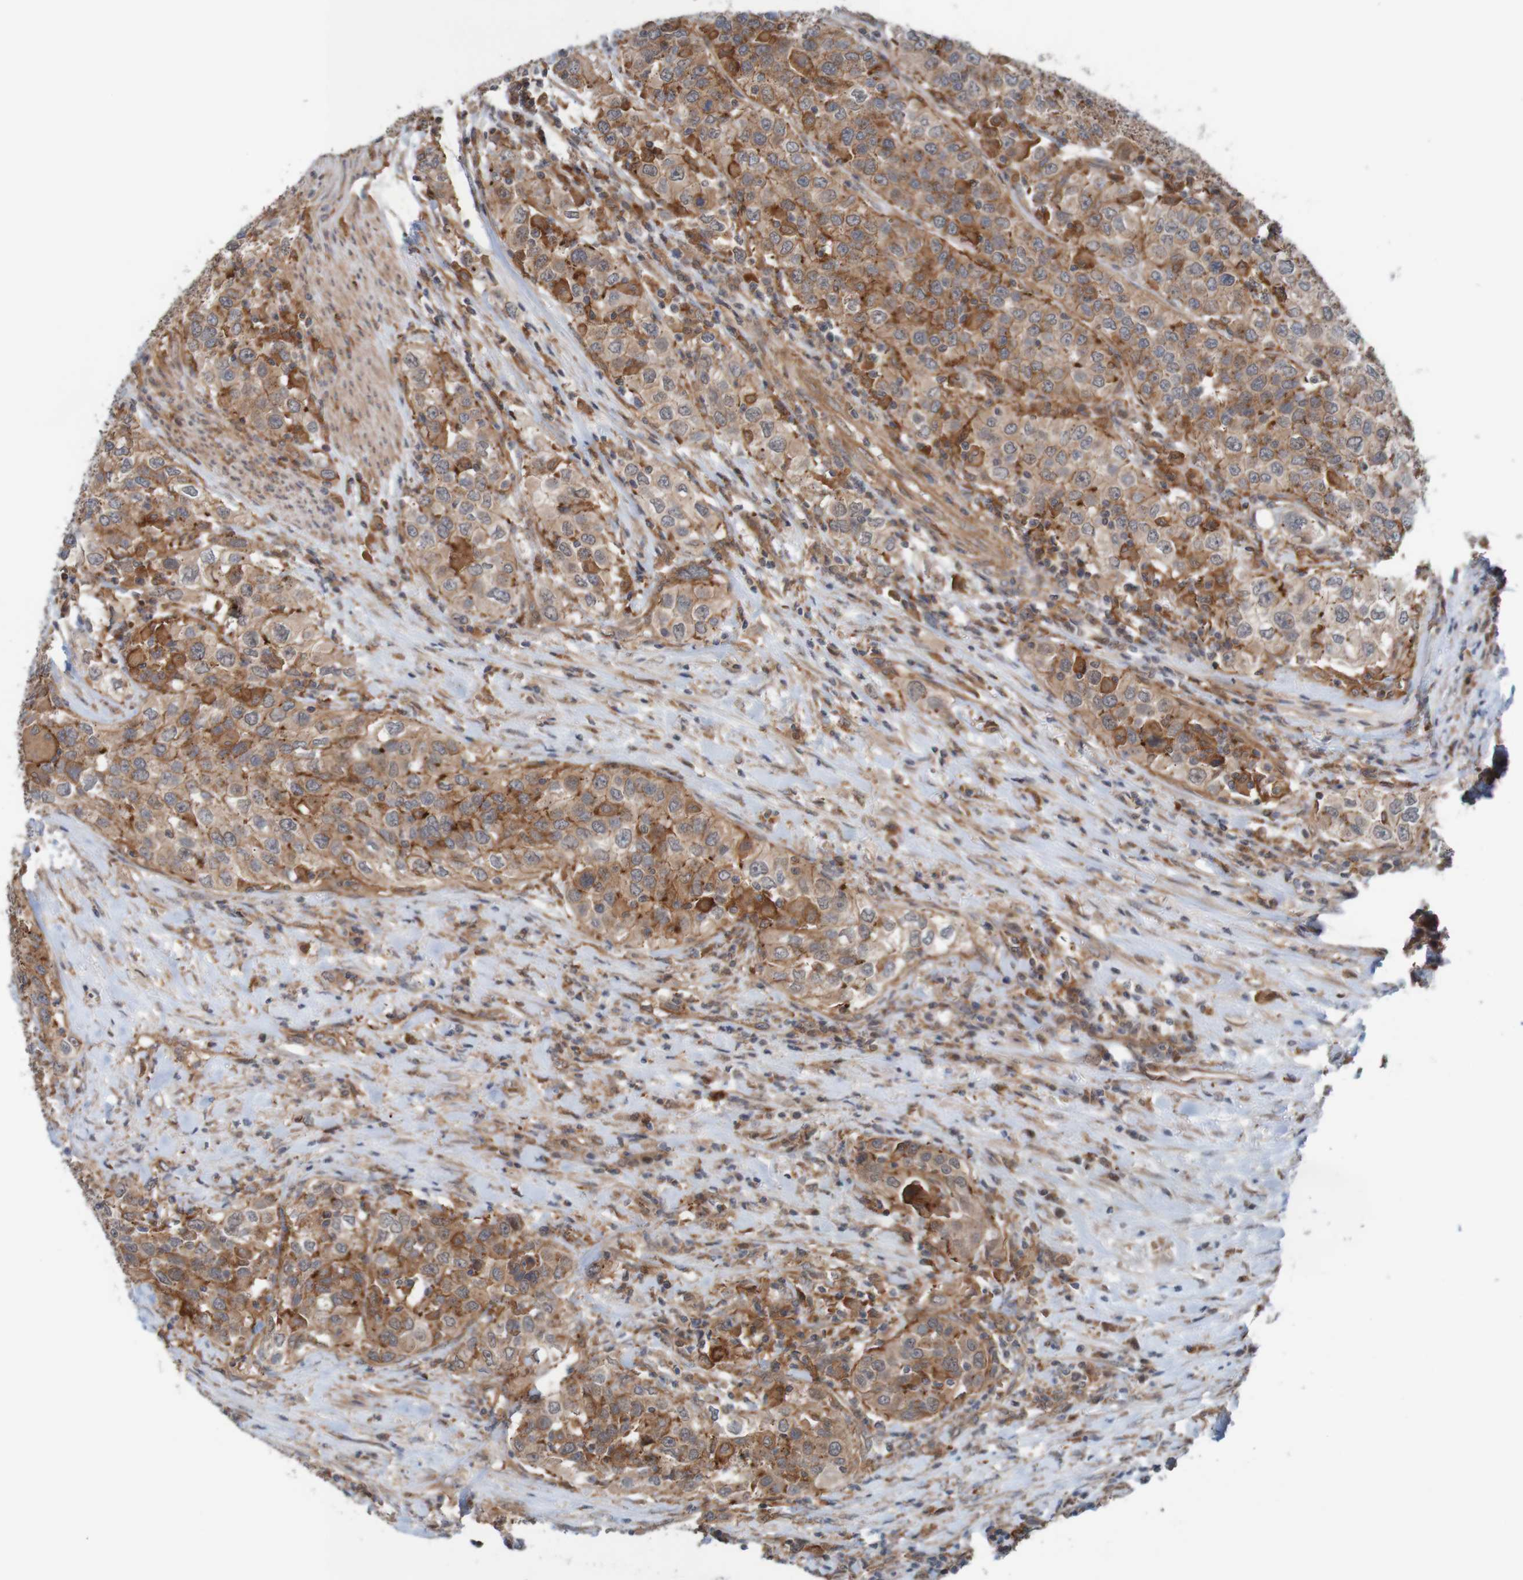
{"staining": {"intensity": "moderate", "quantity": ">75%", "location": "cytoplasmic/membranous"}, "tissue": "urothelial cancer", "cell_type": "Tumor cells", "image_type": "cancer", "snomed": [{"axis": "morphology", "description": "Urothelial carcinoma, High grade"}, {"axis": "topography", "description": "Urinary bladder"}], "caption": "Tumor cells demonstrate moderate cytoplasmic/membranous positivity in about >75% of cells in urothelial carcinoma (high-grade).", "gene": "ARHGEF11", "patient": {"sex": "female", "age": 80}}